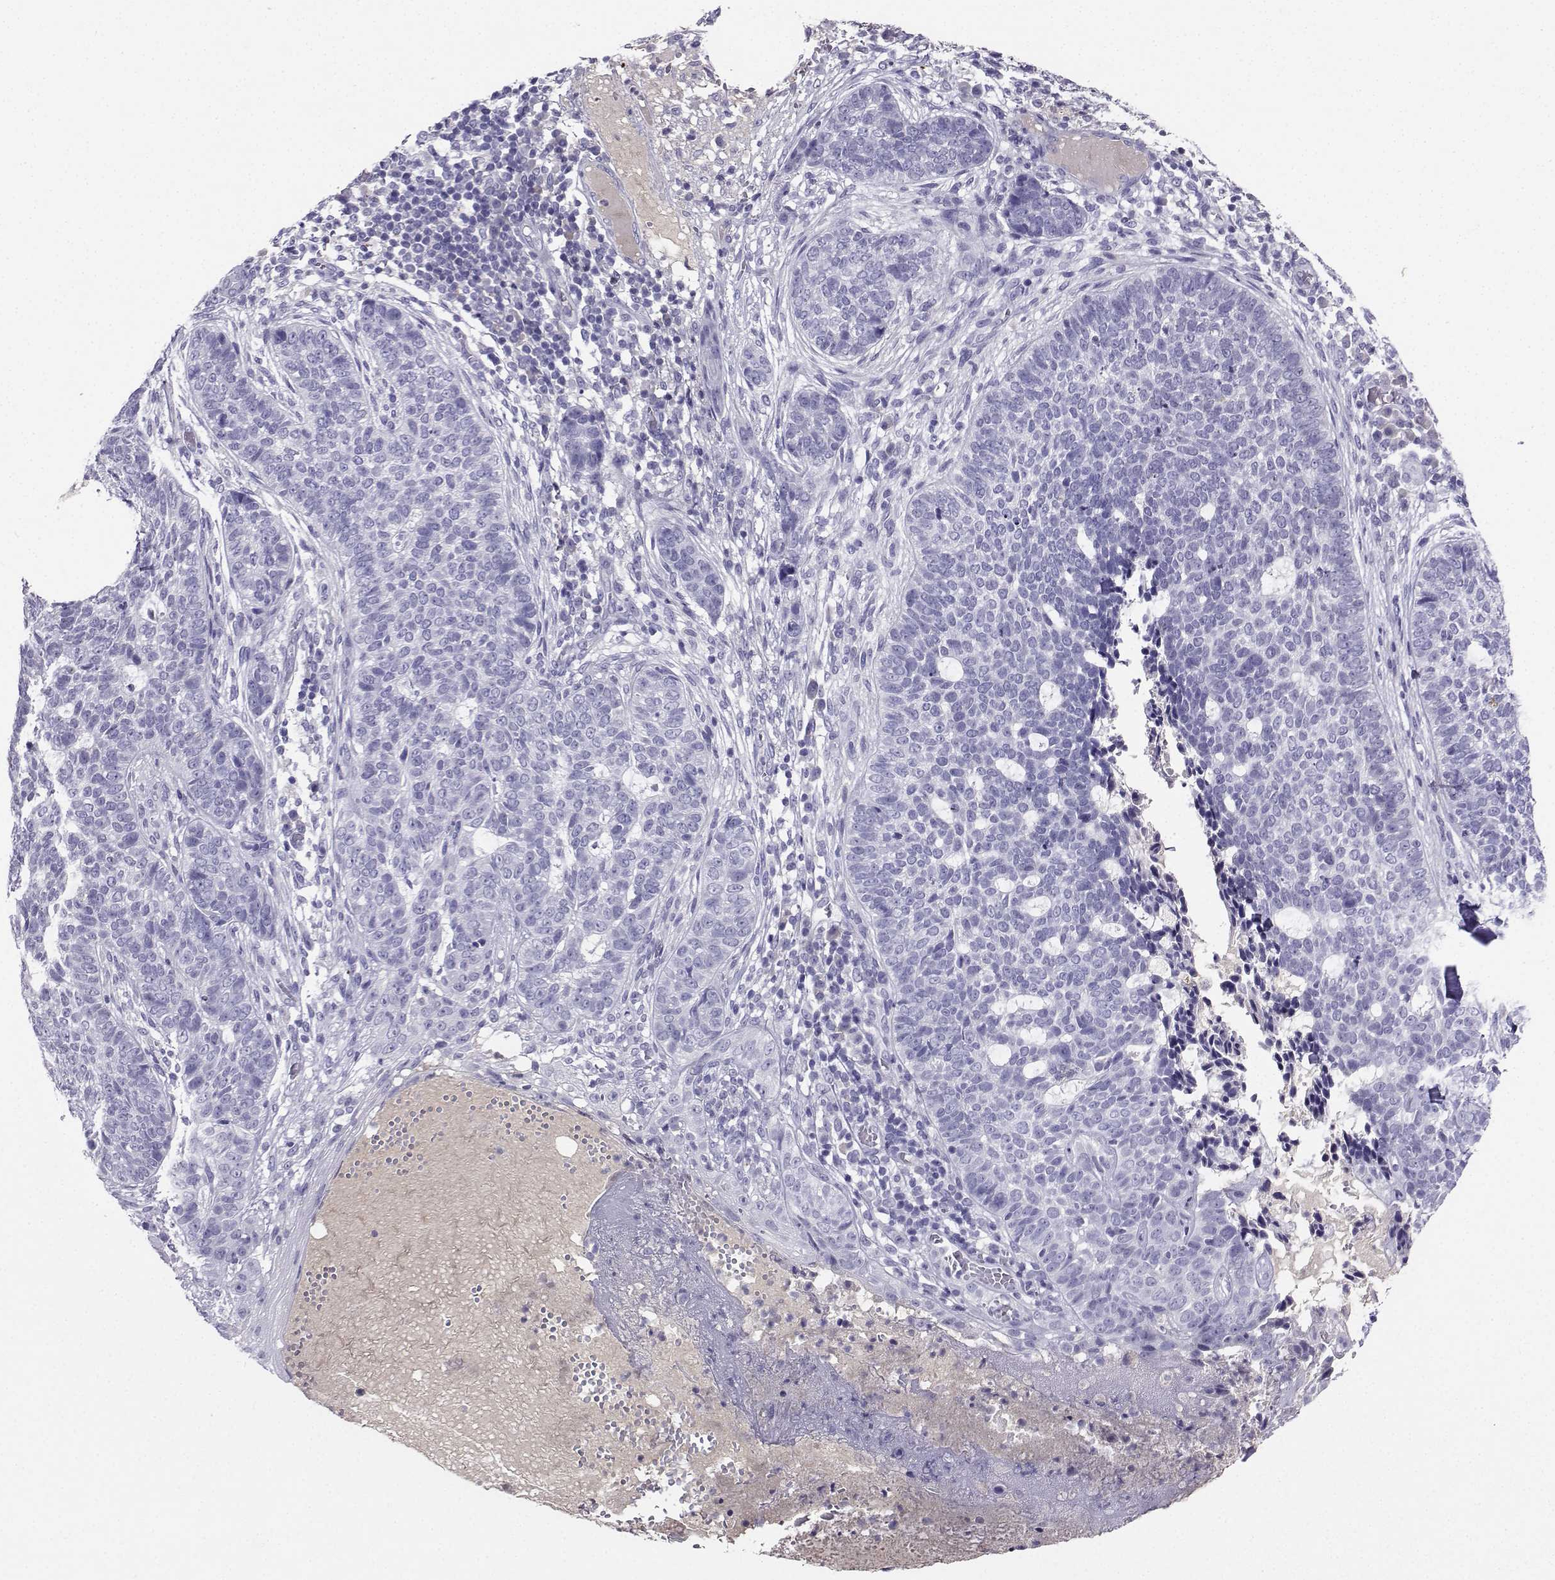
{"staining": {"intensity": "negative", "quantity": "none", "location": "none"}, "tissue": "skin cancer", "cell_type": "Tumor cells", "image_type": "cancer", "snomed": [{"axis": "morphology", "description": "Basal cell carcinoma"}, {"axis": "topography", "description": "Skin"}], "caption": "Immunohistochemistry photomicrograph of neoplastic tissue: human basal cell carcinoma (skin) stained with DAB shows no significant protein staining in tumor cells.", "gene": "GRIK4", "patient": {"sex": "female", "age": 69}}